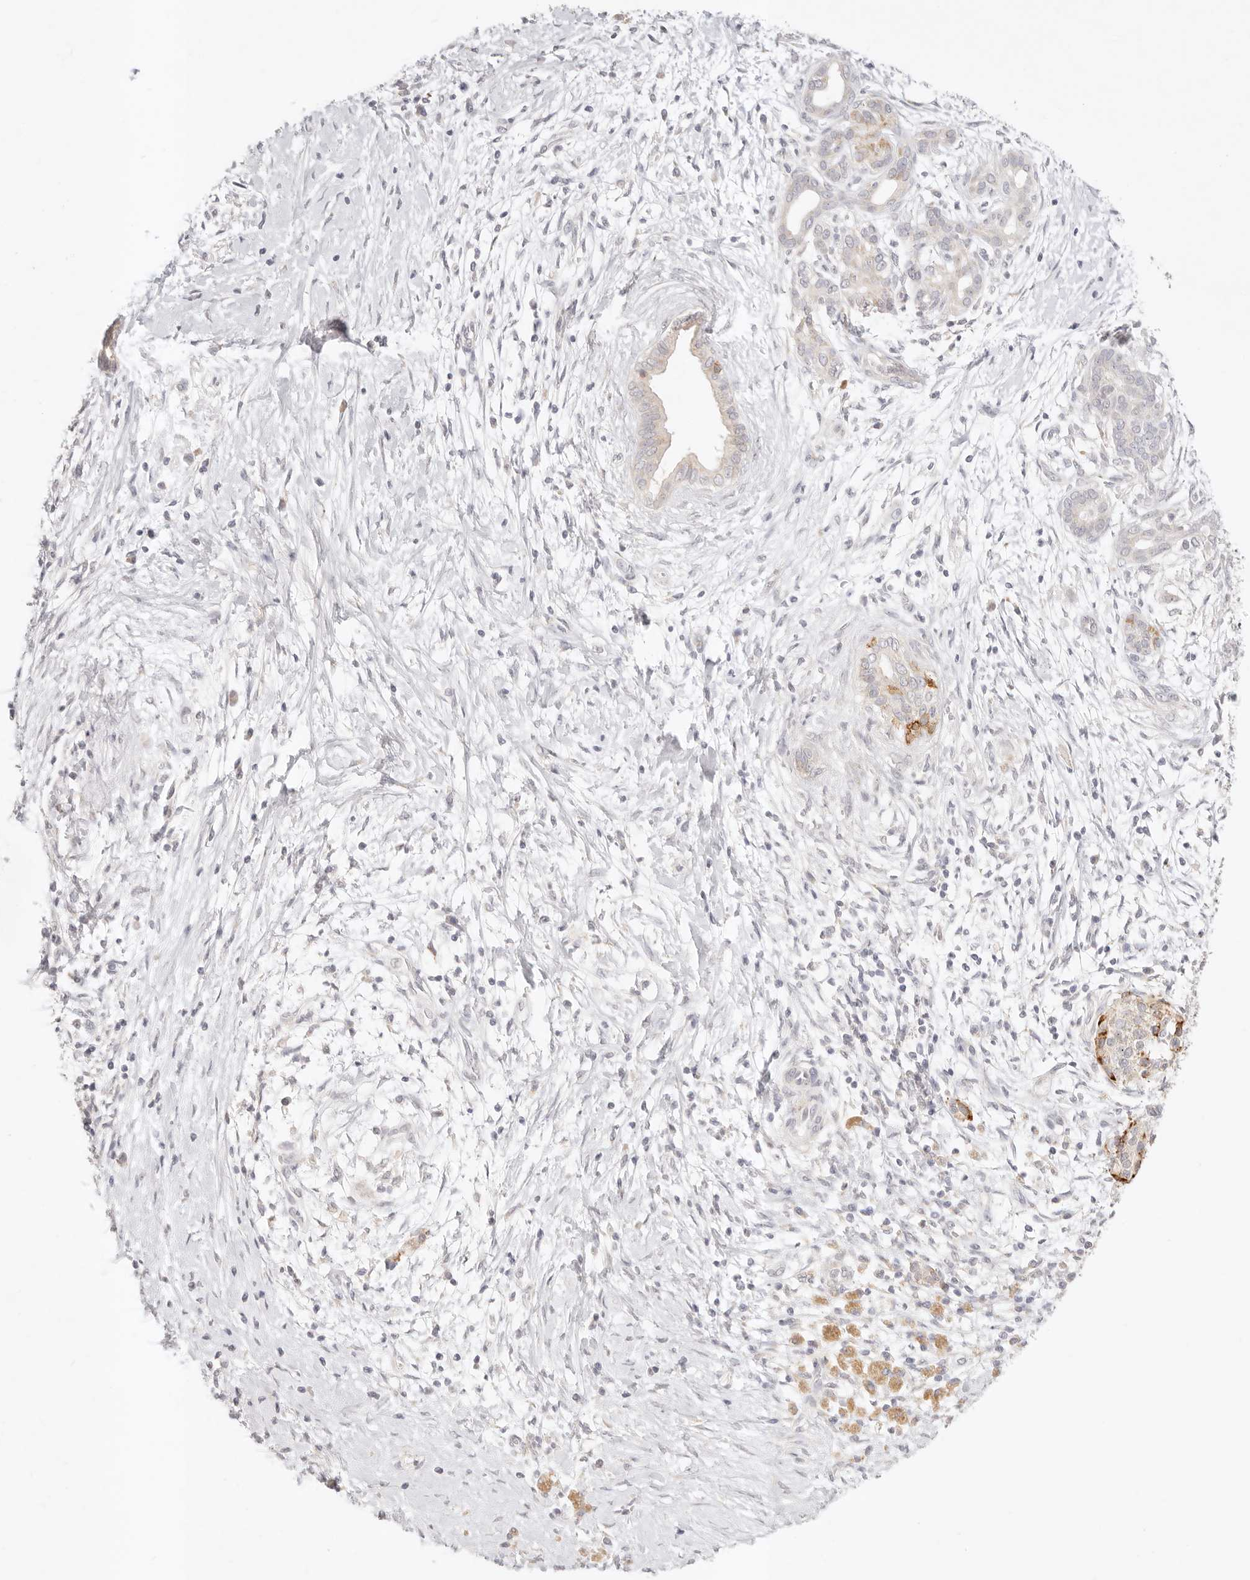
{"staining": {"intensity": "negative", "quantity": "none", "location": "none"}, "tissue": "pancreatic cancer", "cell_type": "Tumor cells", "image_type": "cancer", "snomed": [{"axis": "morphology", "description": "Adenocarcinoma, NOS"}, {"axis": "topography", "description": "Pancreas"}], "caption": "Human pancreatic cancer stained for a protein using IHC displays no staining in tumor cells.", "gene": "GPR156", "patient": {"sex": "male", "age": 58}}